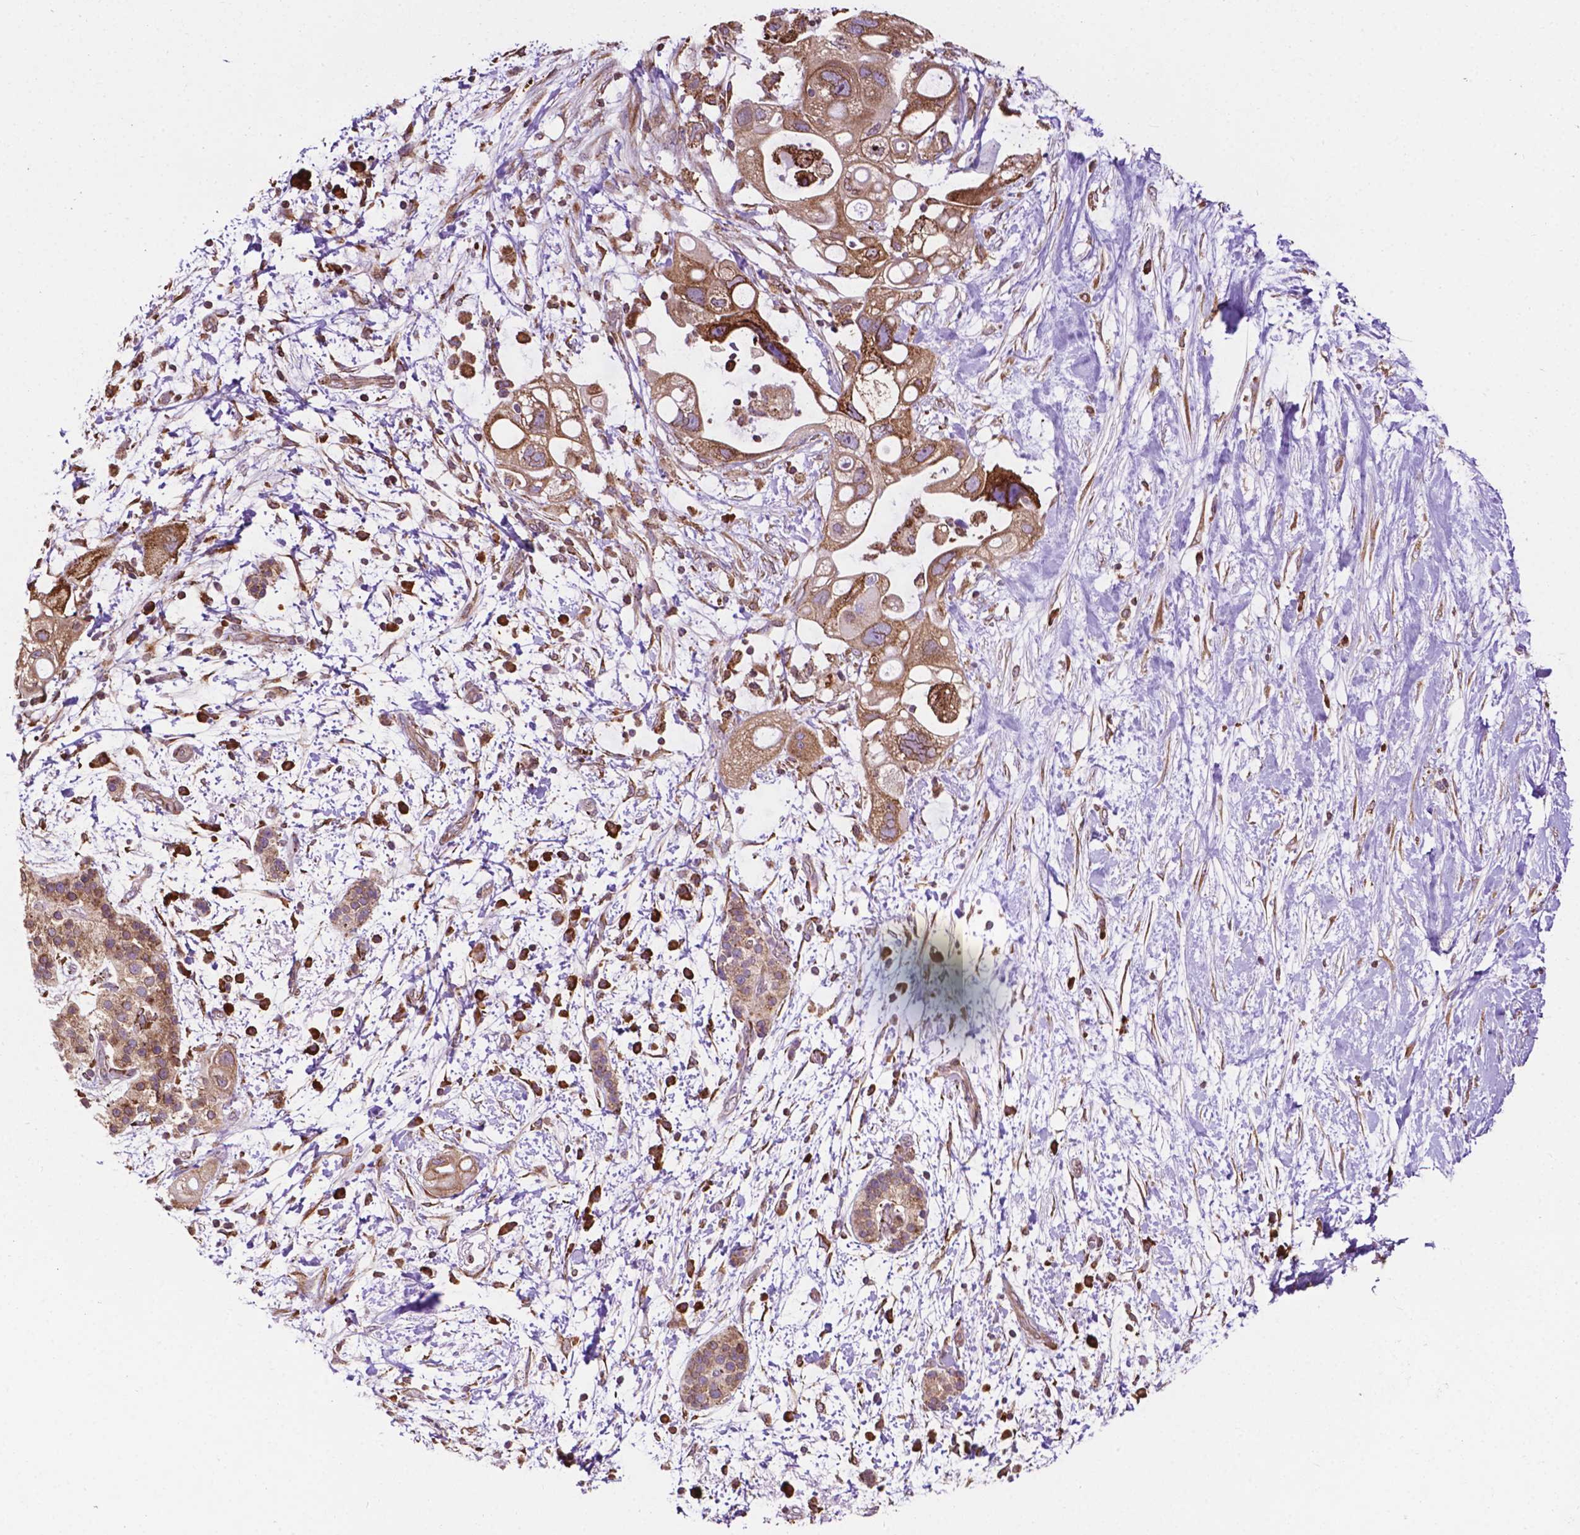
{"staining": {"intensity": "moderate", "quantity": ">75%", "location": "cytoplasmic/membranous"}, "tissue": "pancreatic cancer", "cell_type": "Tumor cells", "image_type": "cancer", "snomed": [{"axis": "morphology", "description": "Adenocarcinoma, NOS"}, {"axis": "topography", "description": "Pancreas"}], "caption": "DAB (3,3'-diaminobenzidine) immunohistochemical staining of human pancreatic adenocarcinoma reveals moderate cytoplasmic/membranous protein expression in about >75% of tumor cells.", "gene": "GANAB", "patient": {"sex": "female", "age": 72}}